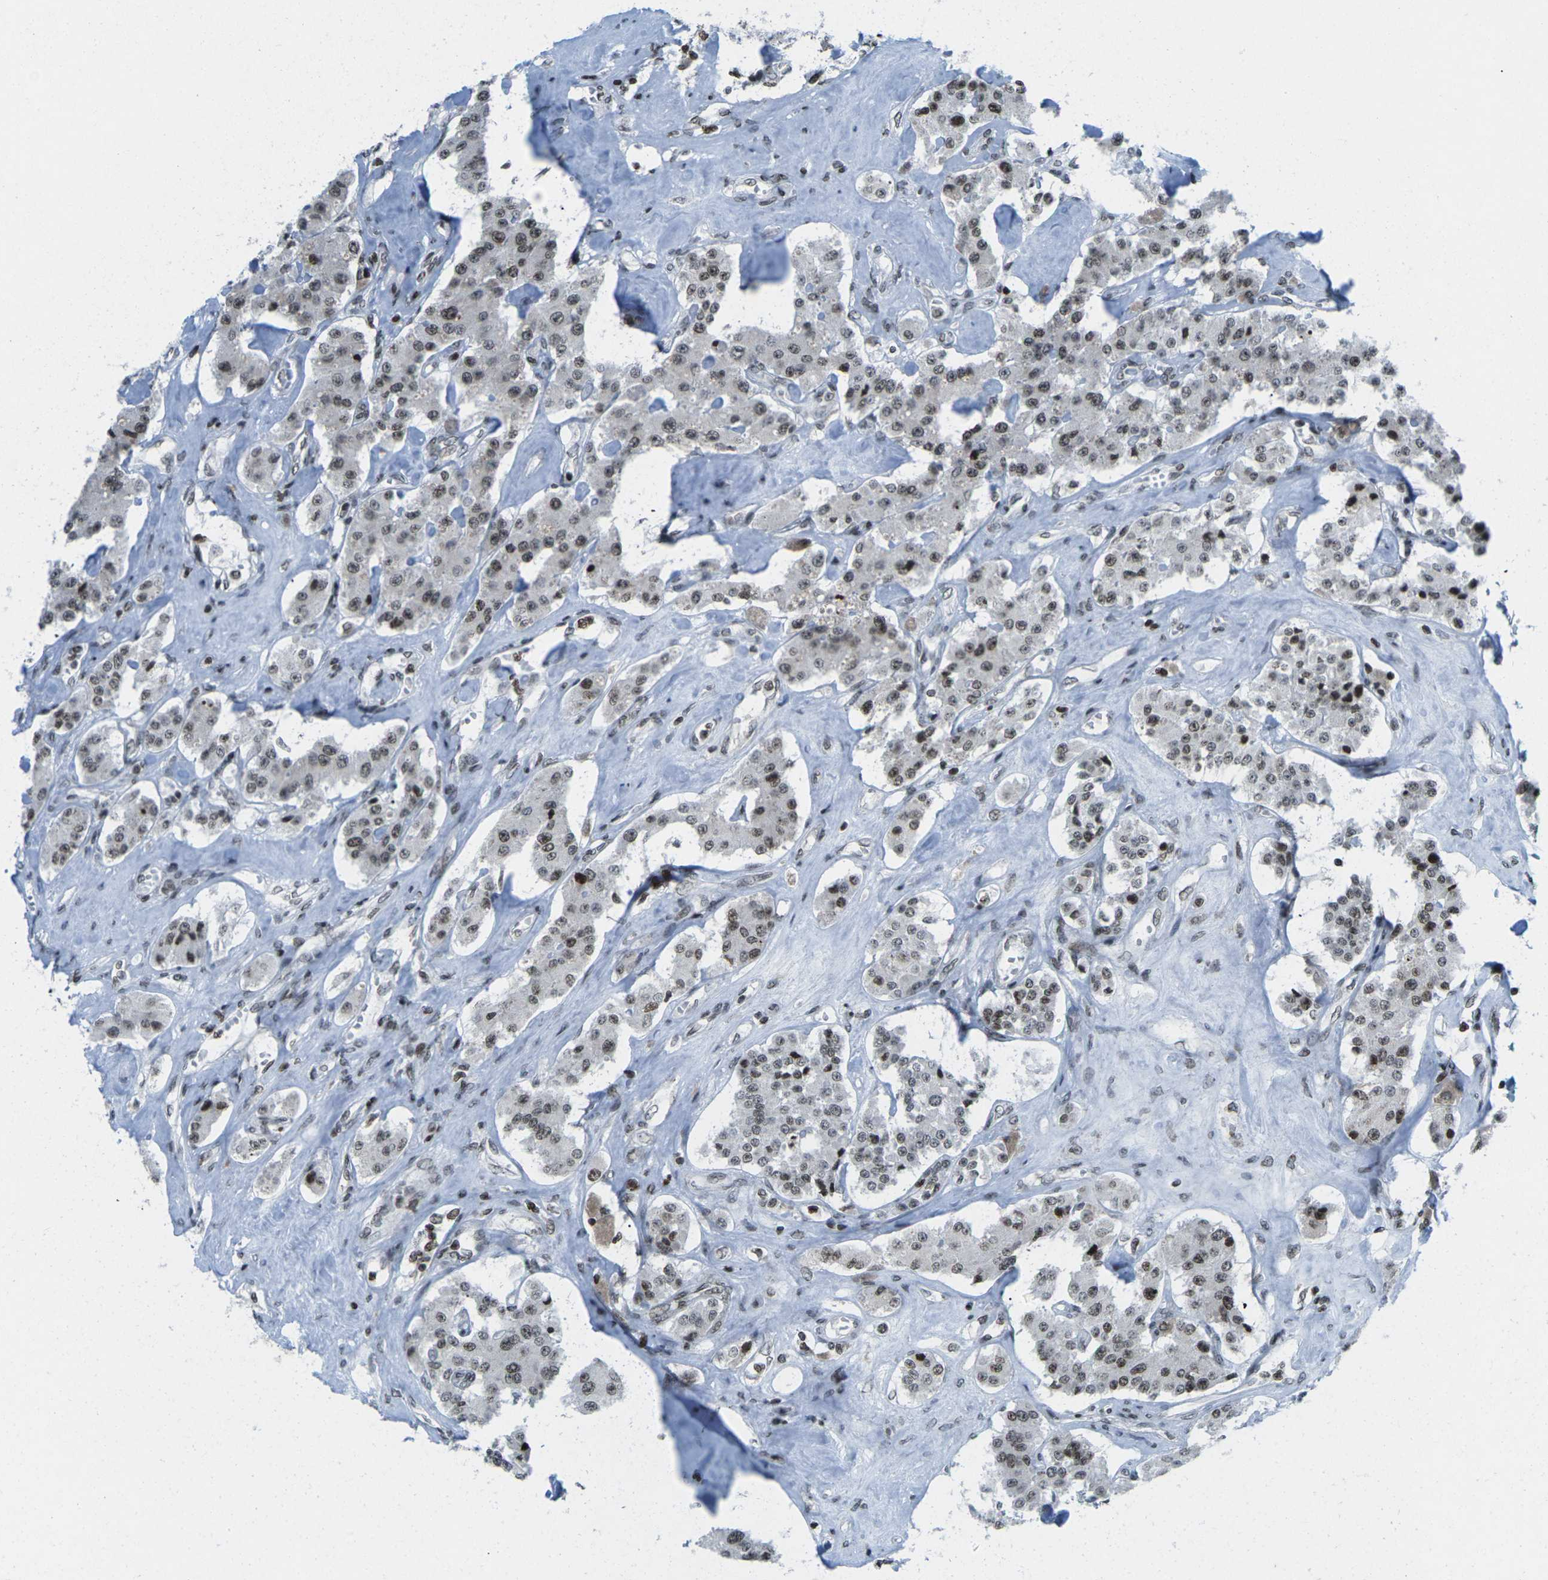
{"staining": {"intensity": "moderate", "quantity": ">75%", "location": "nuclear"}, "tissue": "carcinoid", "cell_type": "Tumor cells", "image_type": "cancer", "snomed": [{"axis": "morphology", "description": "Carcinoid, malignant, NOS"}, {"axis": "topography", "description": "Pancreas"}], "caption": "Protein staining of carcinoid tissue displays moderate nuclear positivity in about >75% of tumor cells. Using DAB (3,3'-diaminobenzidine) (brown) and hematoxylin (blue) stains, captured at high magnification using brightfield microscopy.", "gene": "EME1", "patient": {"sex": "male", "age": 41}}